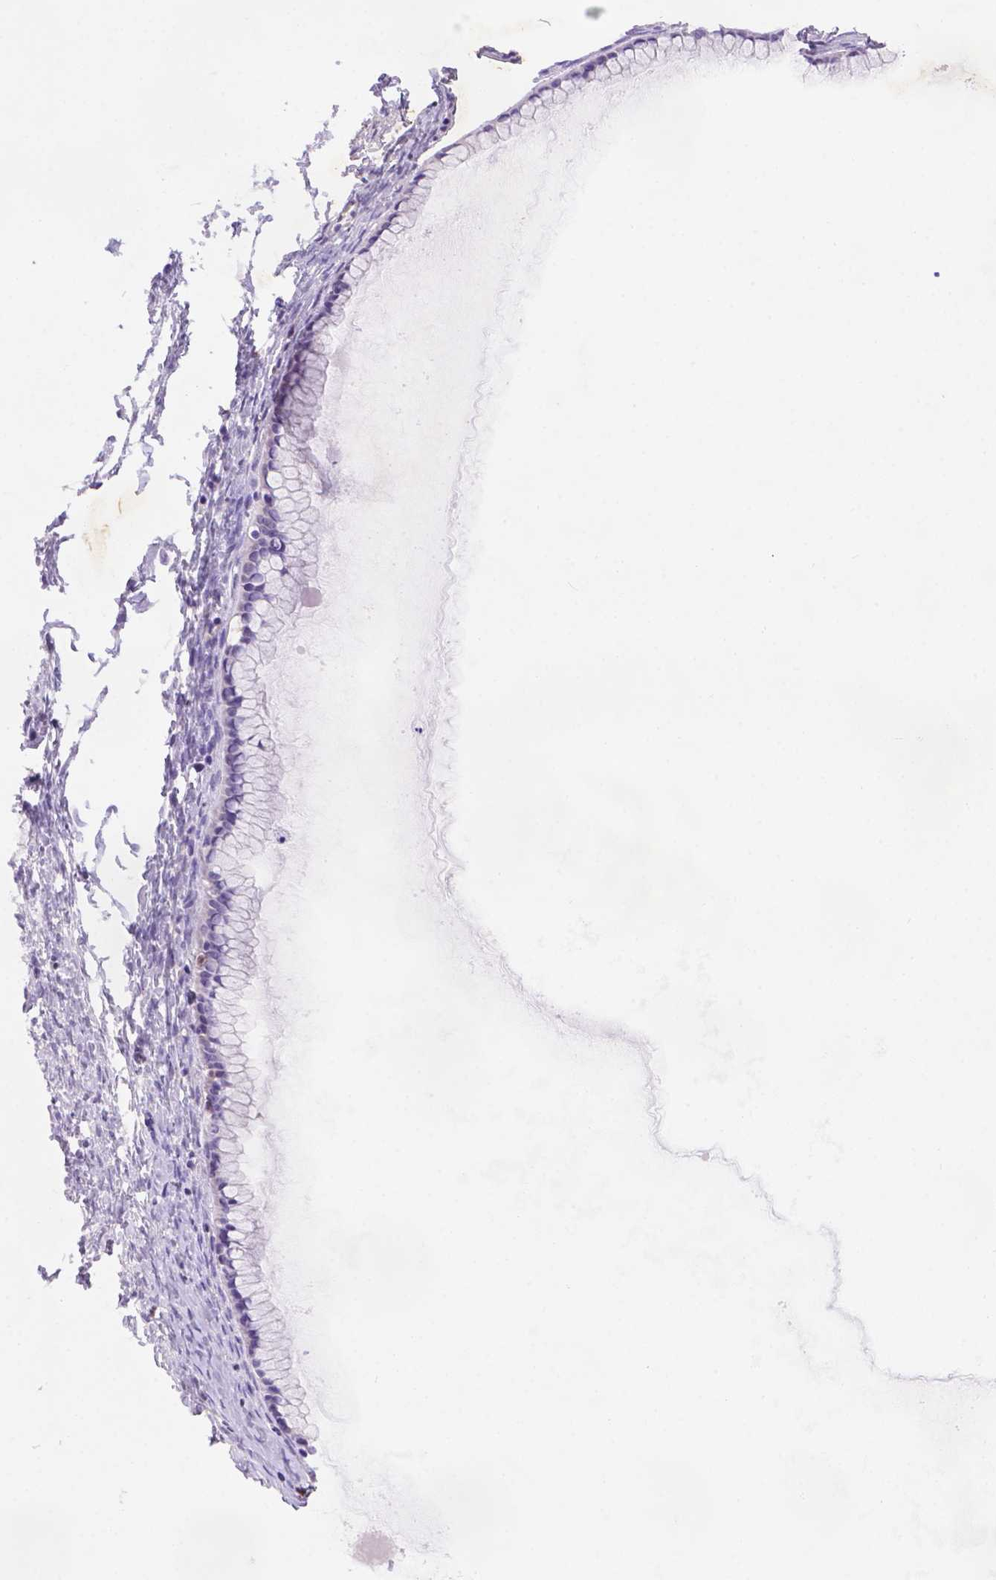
{"staining": {"intensity": "negative", "quantity": "none", "location": "none"}, "tissue": "ovarian cancer", "cell_type": "Tumor cells", "image_type": "cancer", "snomed": [{"axis": "morphology", "description": "Cystadenocarcinoma, mucinous, NOS"}, {"axis": "topography", "description": "Ovary"}], "caption": "A photomicrograph of ovarian mucinous cystadenocarcinoma stained for a protein shows no brown staining in tumor cells.", "gene": "FGD2", "patient": {"sex": "female", "age": 41}}